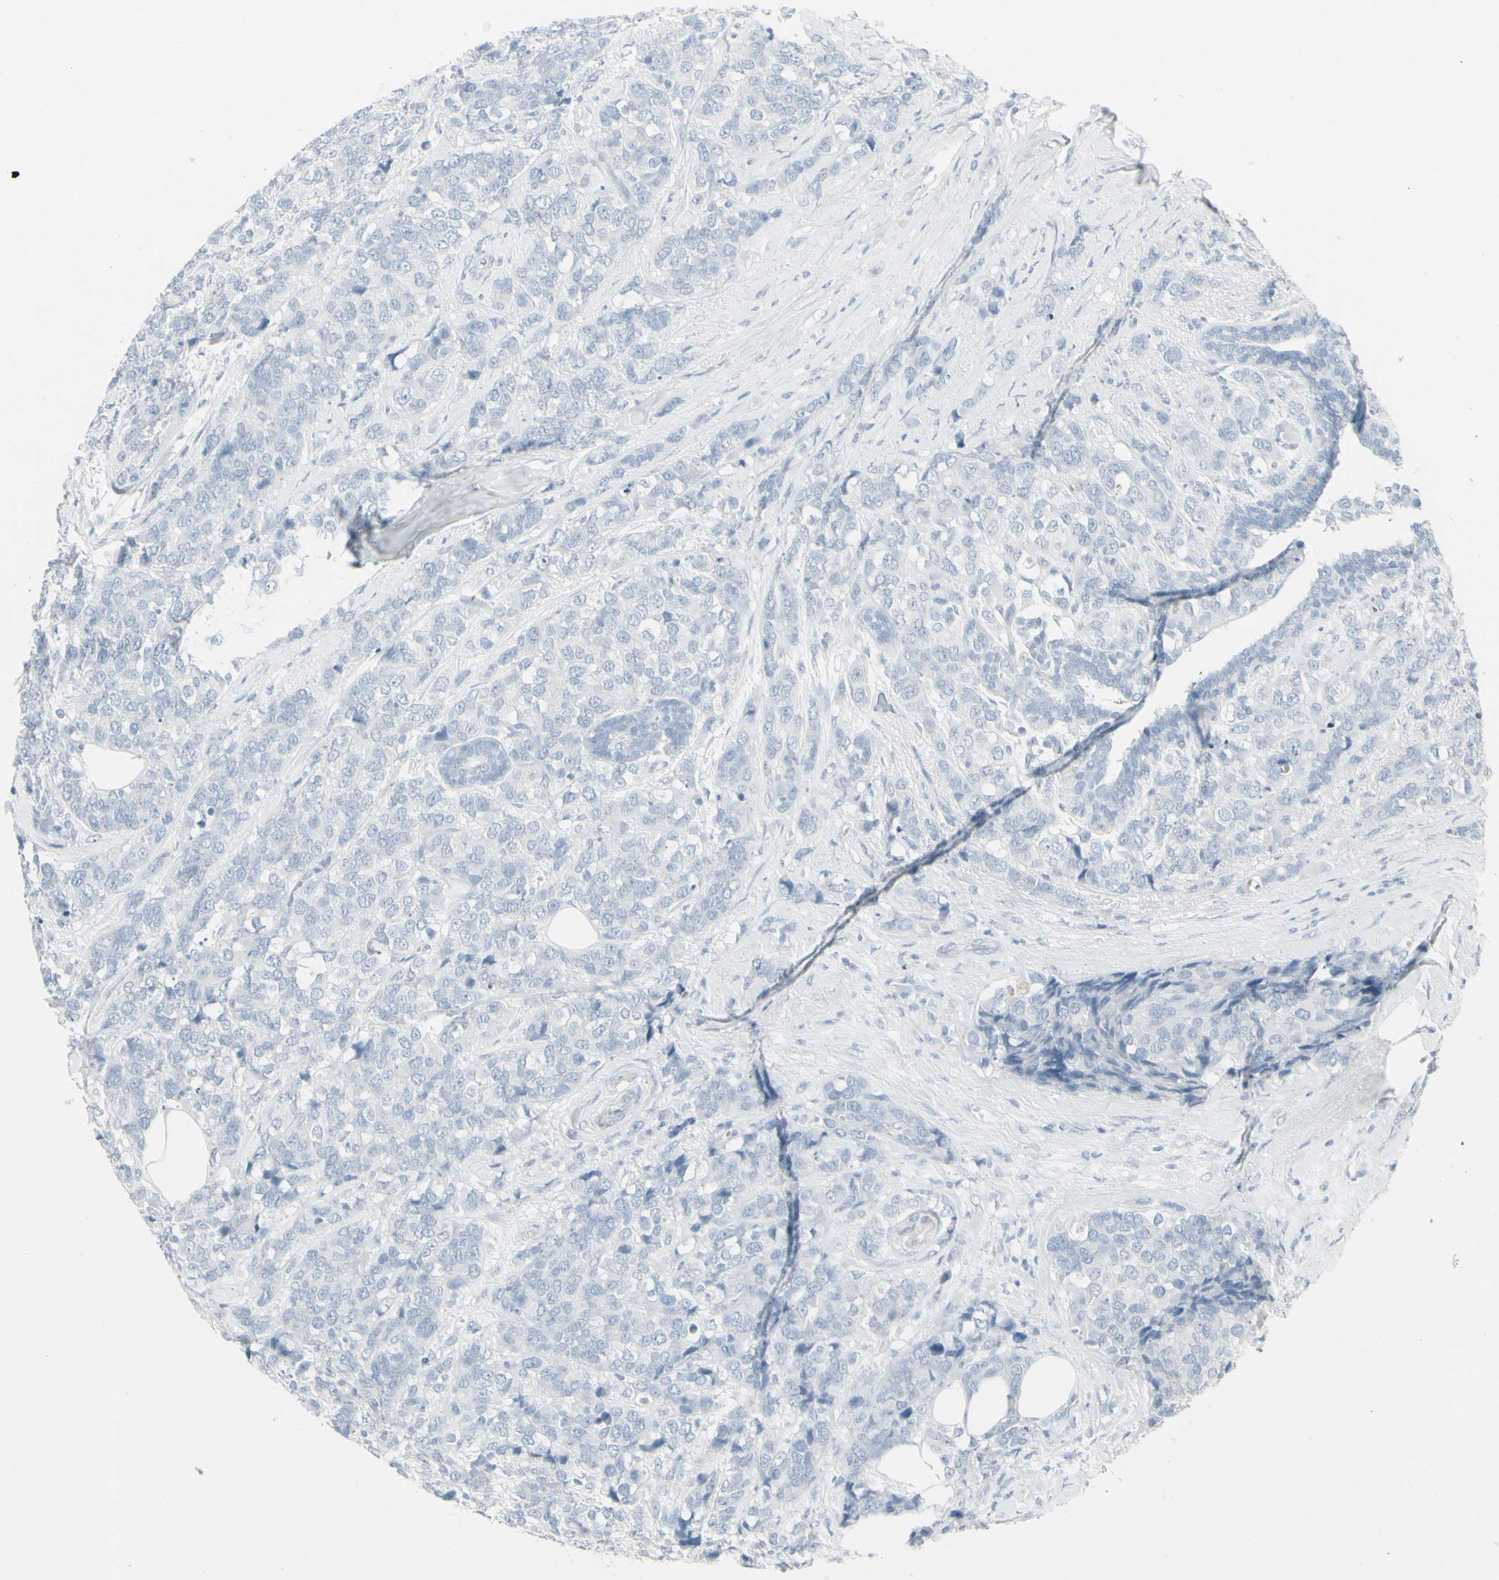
{"staining": {"intensity": "negative", "quantity": "none", "location": "none"}, "tissue": "breast cancer", "cell_type": "Tumor cells", "image_type": "cancer", "snomed": [{"axis": "morphology", "description": "Lobular carcinoma"}, {"axis": "topography", "description": "Breast"}], "caption": "DAB immunohistochemical staining of human lobular carcinoma (breast) shows no significant positivity in tumor cells.", "gene": "YBX2", "patient": {"sex": "female", "age": 59}}